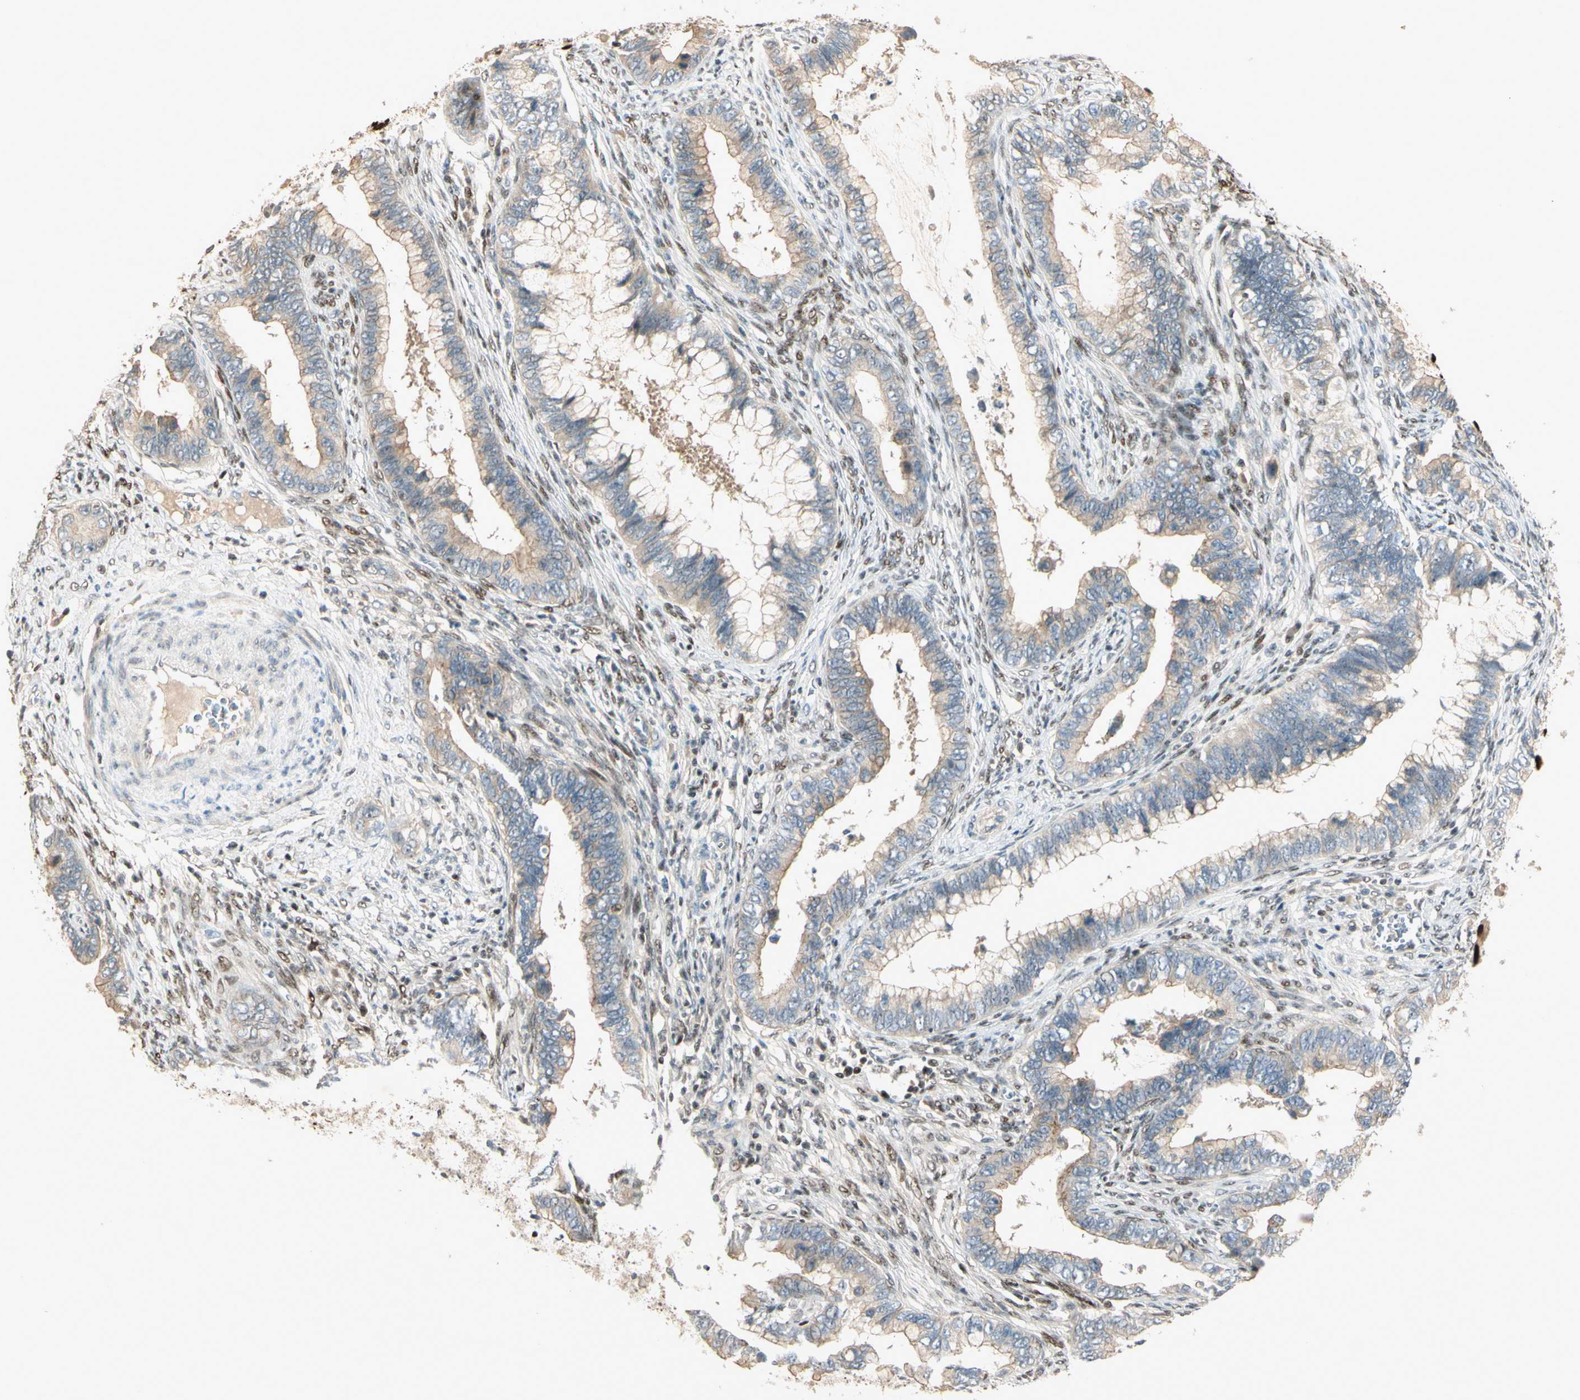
{"staining": {"intensity": "negative", "quantity": "none", "location": "none"}, "tissue": "cervical cancer", "cell_type": "Tumor cells", "image_type": "cancer", "snomed": [{"axis": "morphology", "description": "Adenocarcinoma, NOS"}, {"axis": "topography", "description": "Cervix"}], "caption": "Cervical cancer was stained to show a protein in brown. There is no significant staining in tumor cells.", "gene": "NFYA", "patient": {"sex": "female", "age": 44}}